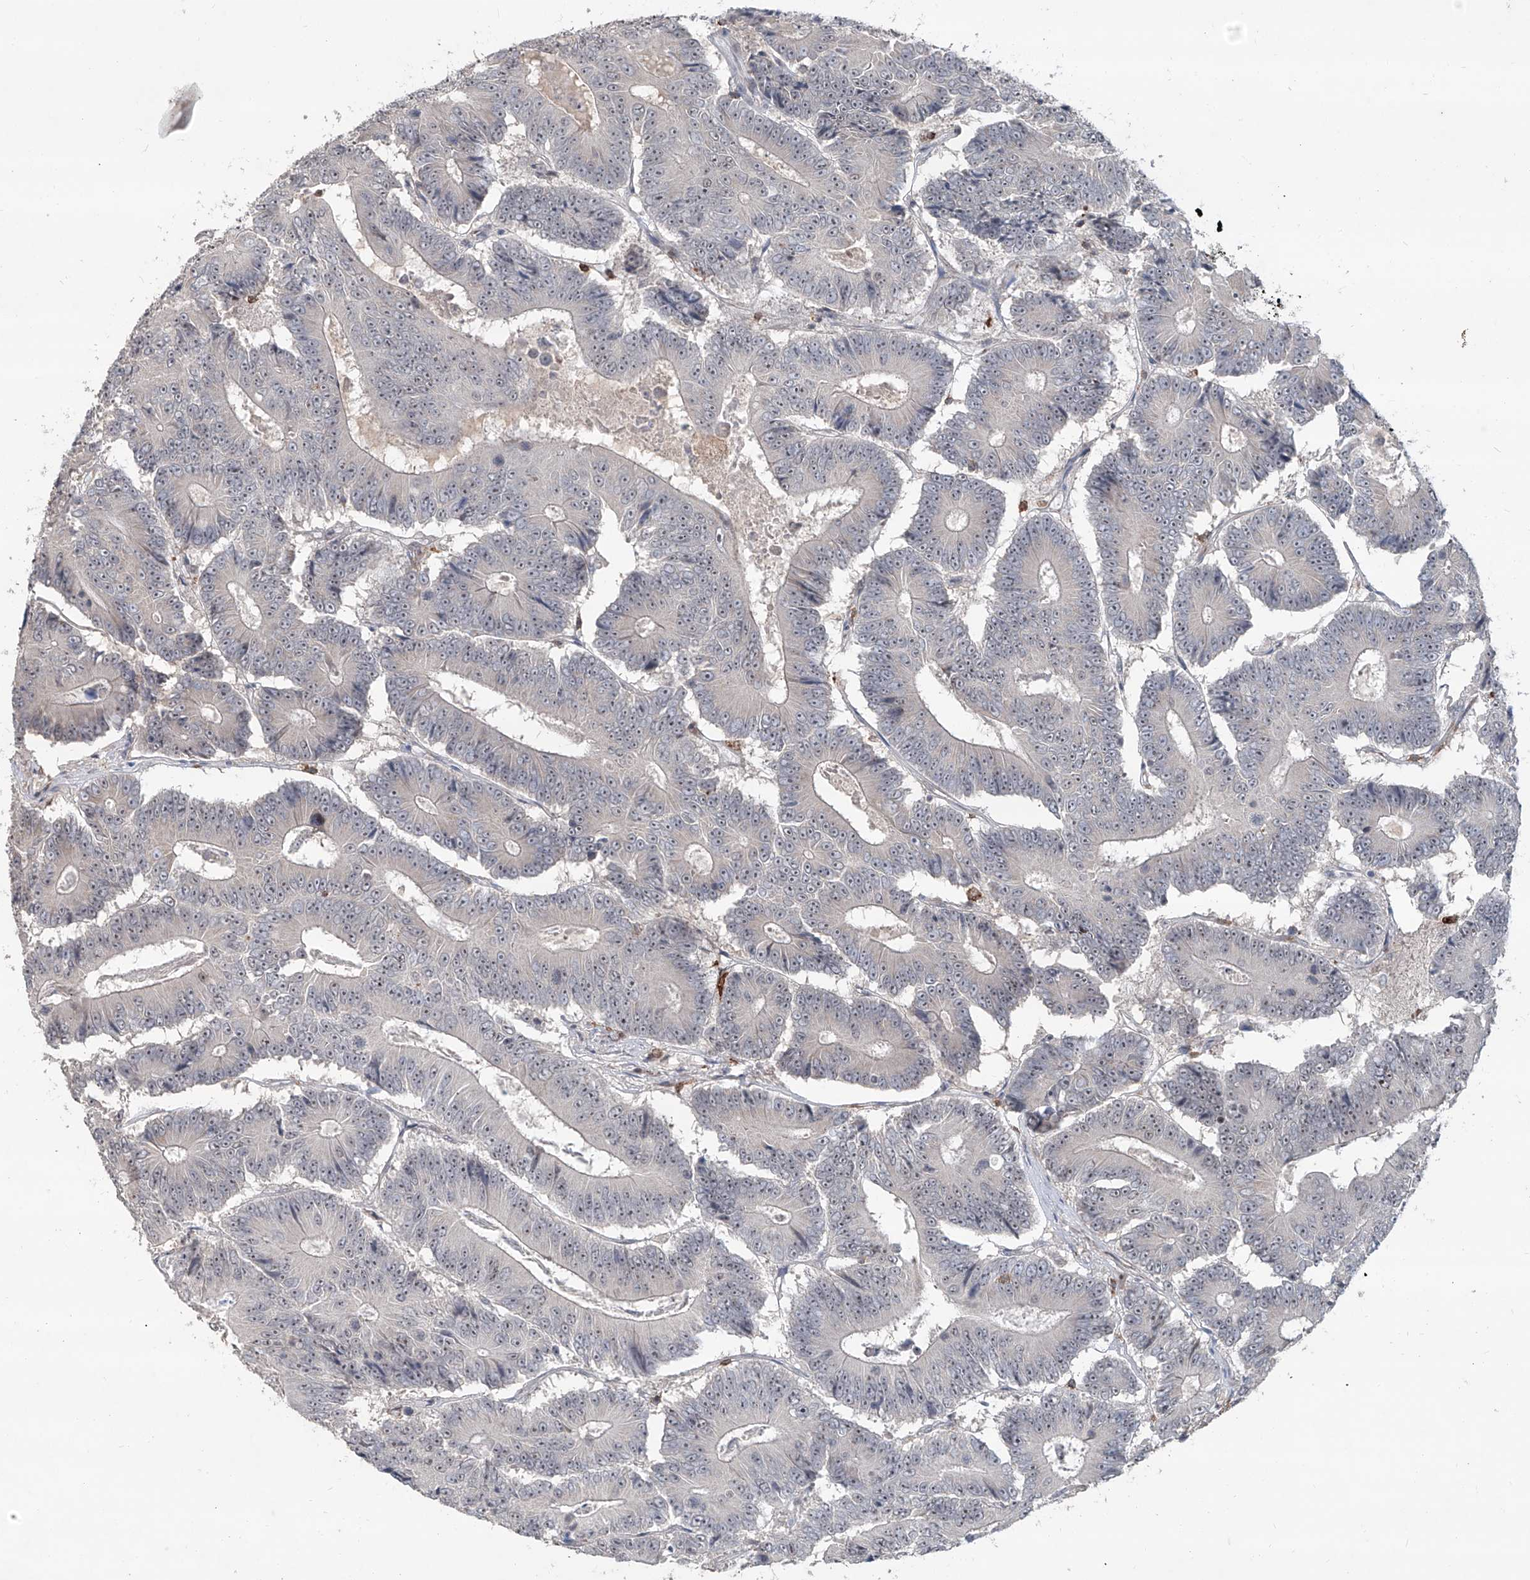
{"staining": {"intensity": "negative", "quantity": "none", "location": "none"}, "tissue": "colorectal cancer", "cell_type": "Tumor cells", "image_type": "cancer", "snomed": [{"axis": "morphology", "description": "Adenocarcinoma, NOS"}, {"axis": "topography", "description": "Colon"}], "caption": "This photomicrograph is of colorectal cancer (adenocarcinoma) stained with IHC to label a protein in brown with the nuclei are counter-stained blue. There is no staining in tumor cells.", "gene": "ZBTB48", "patient": {"sex": "male", "age": 83}}